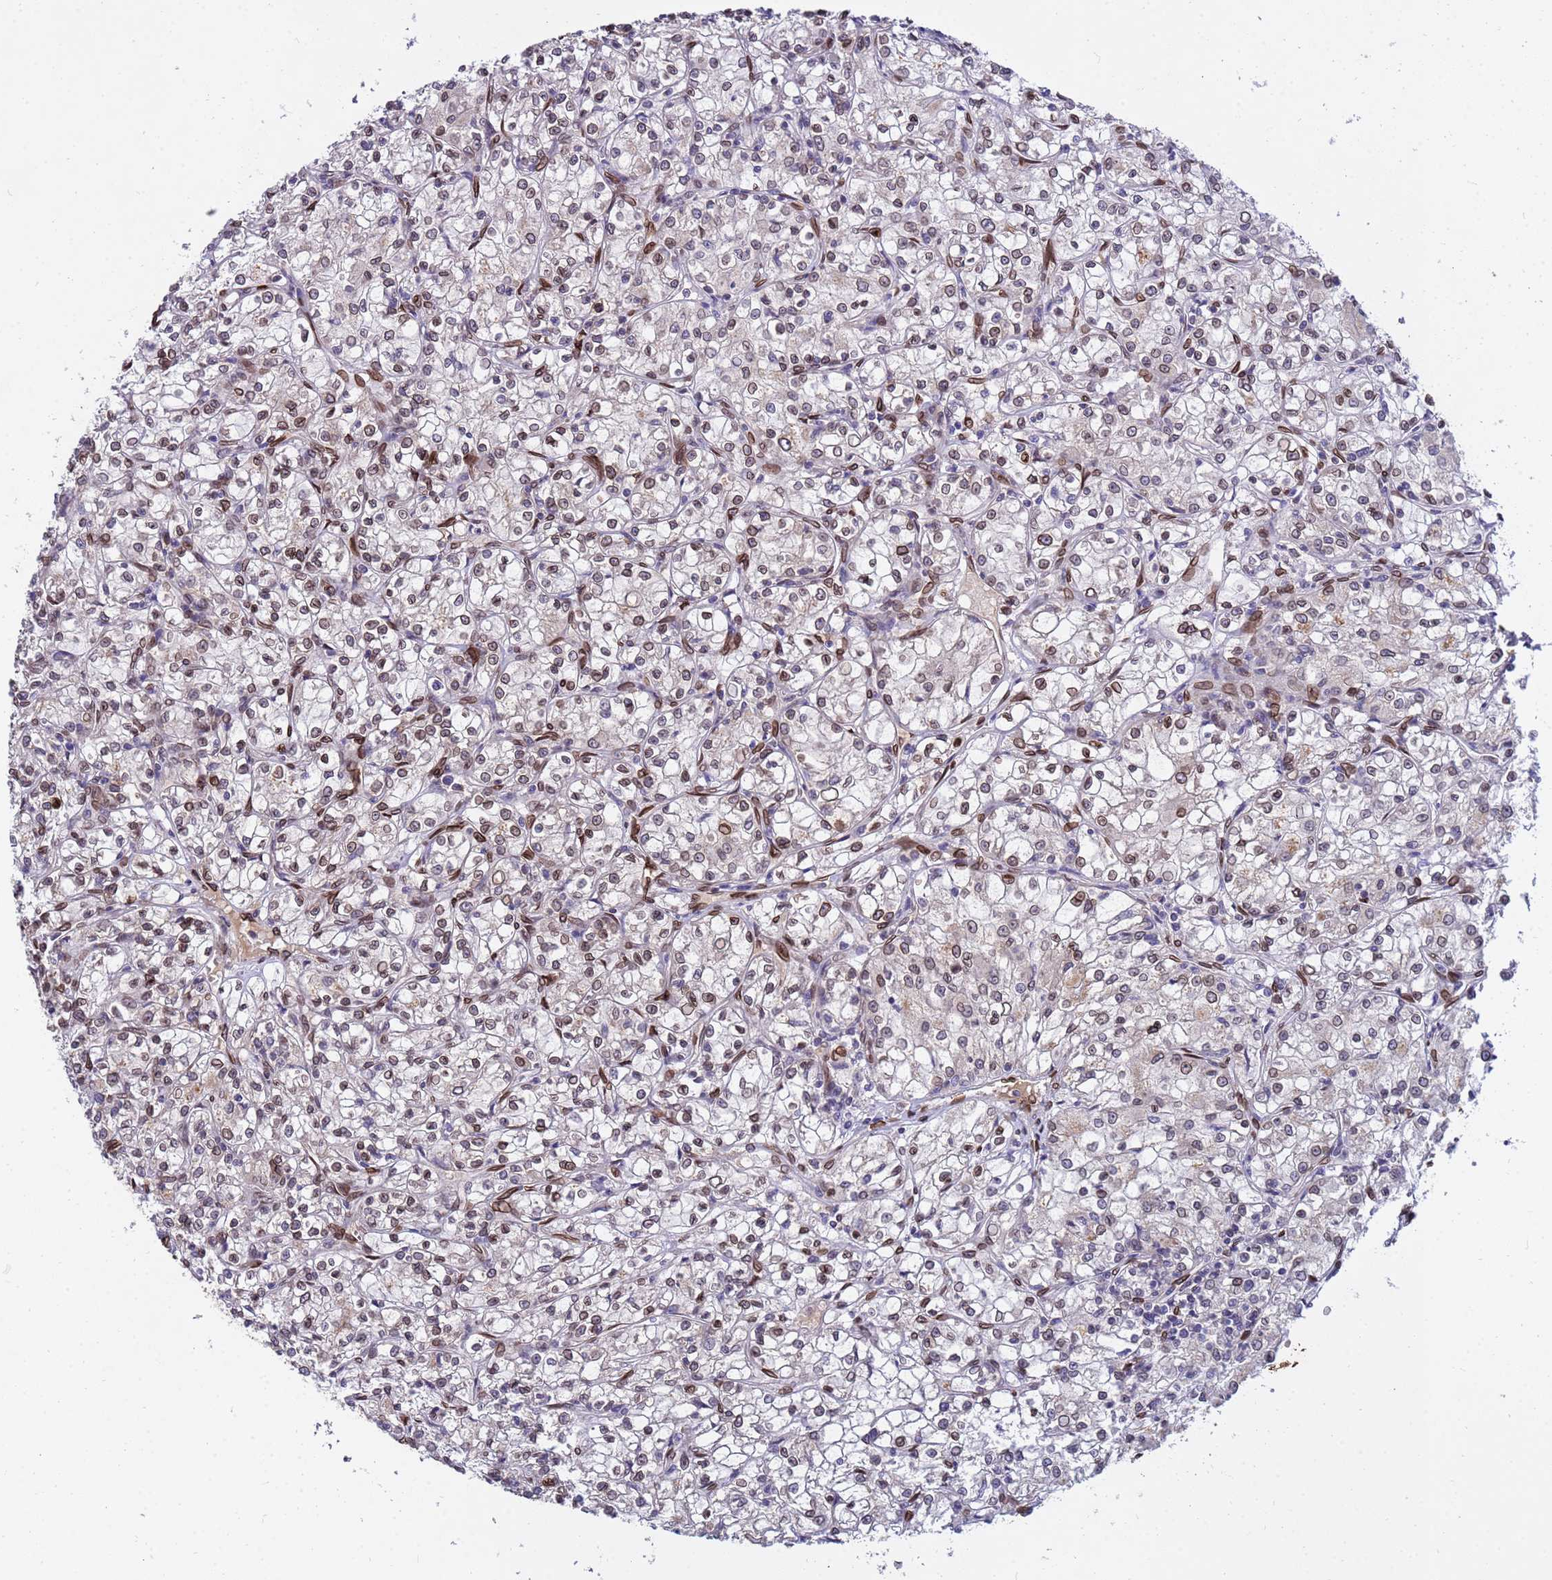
{"staining": {"intensity": "moderate", "quantity": "25%-75%", "location": "cytoplasmic/membranous,nuclear"}, "tissue": "renal cancer", "cell_type": "Tumor cells", "image_type": "cancer", "snomed": [{"axis": "morphology", "description": "Adenocarcinoma, NOS"}, {"axis": "topography", "description": "Kidney"}], "caption": "Renal cancer (adenocarcinoma) stained with a protein marker displays moderate staining in tumor cells.", "gene": "GPR135", "patient": {"sex": "female", "age": 59}}